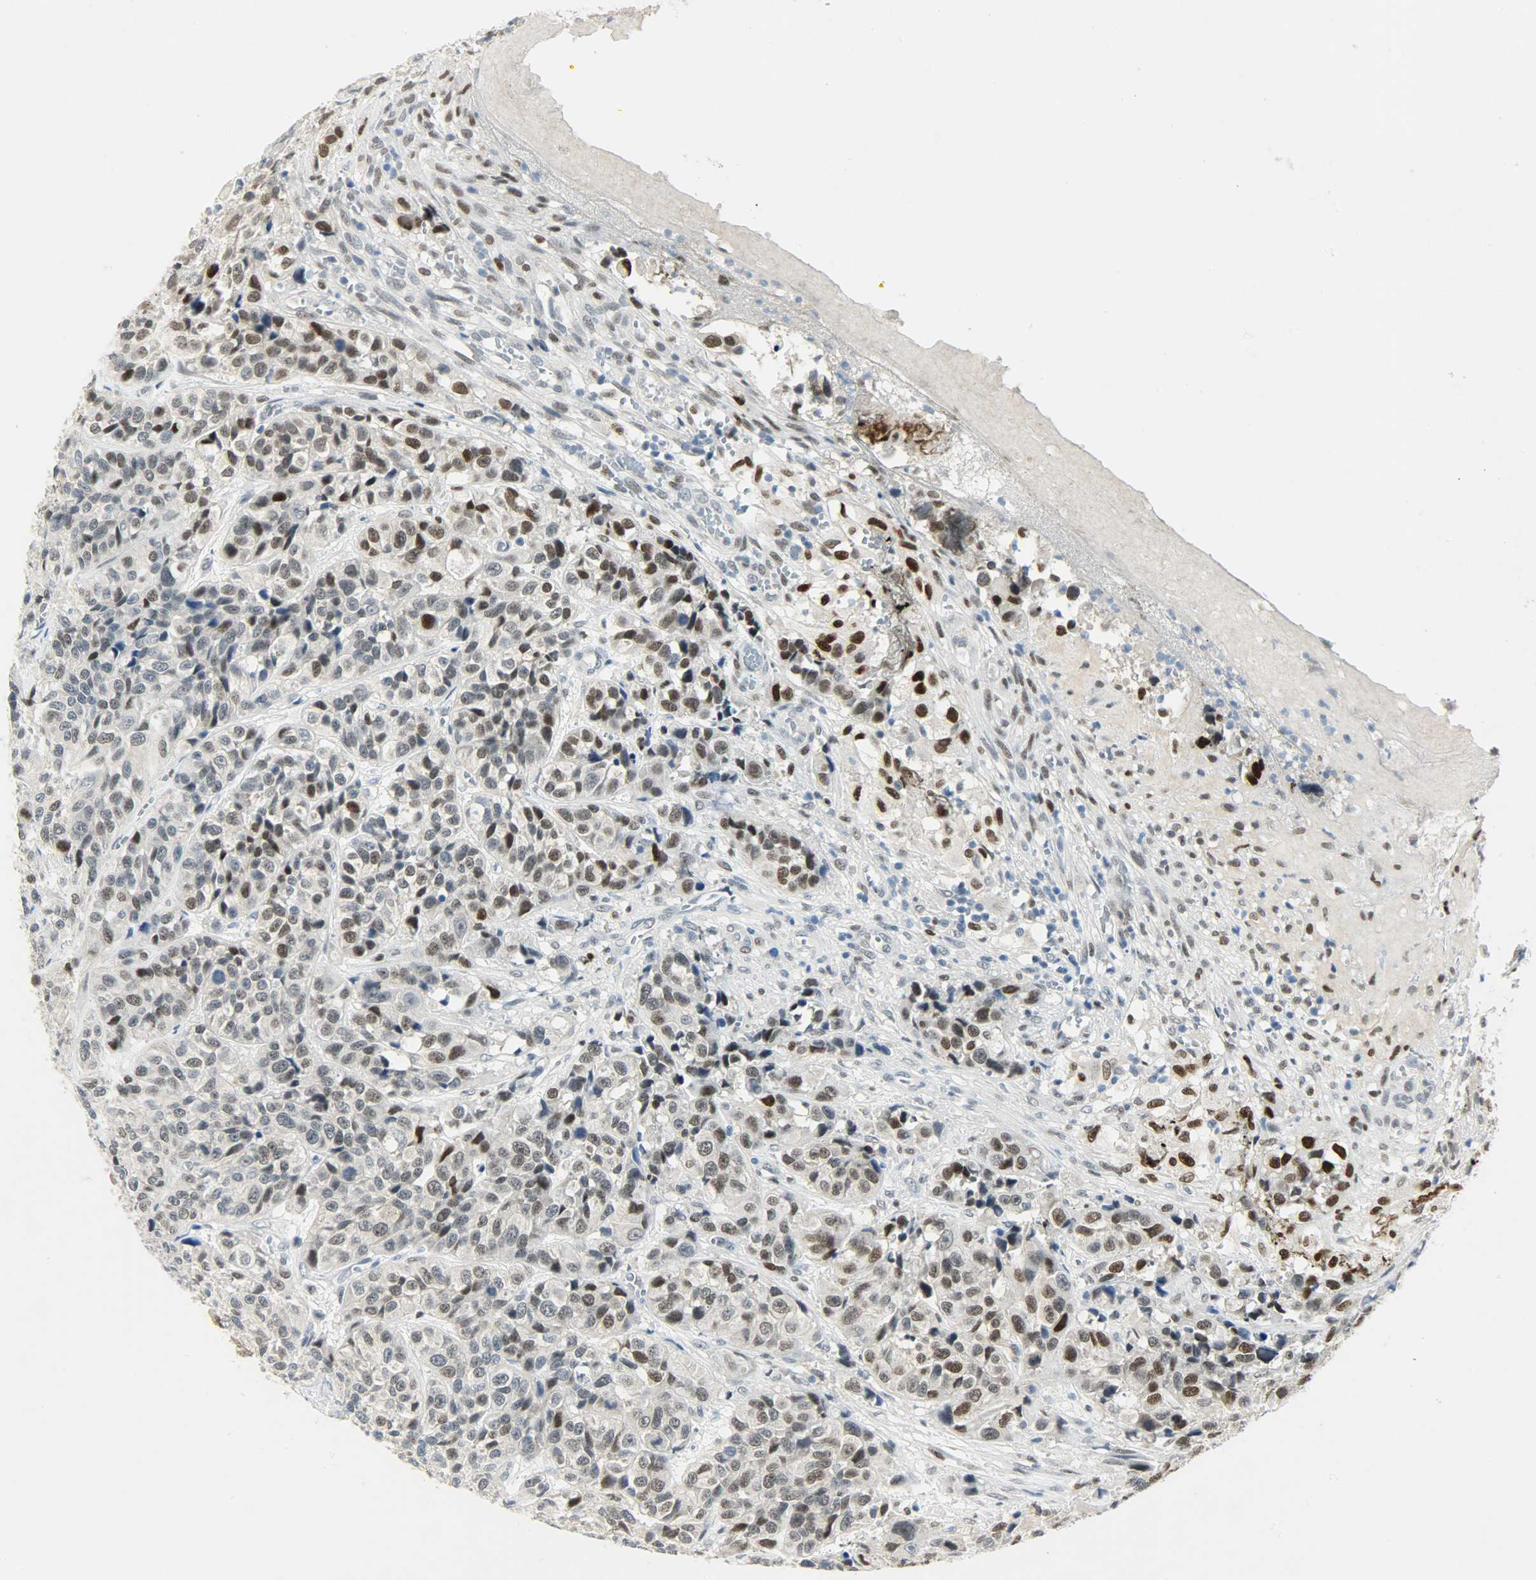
{"staining": {"intensity": "moderate", "quantity": "25%-75%", "location": "nuclear"}, "tissue": "urothelial cancer", "cell_type": "Tumor cells", "image_type": "cancer", "snomed": [{"axis": "morphology", "description": "Urothelial carcinoma, High grade"}, {"axis": "topography", "description": "Urinary bladder"}], "caption": "Urothelial carcinoma (high-grade) stained for a protein (brown) exhibits moderate nuclear positive staining in approximately 25%-75% of tumor cells.", "gene": "PPARG", "patient": {"sex": "female", "age": 81}}